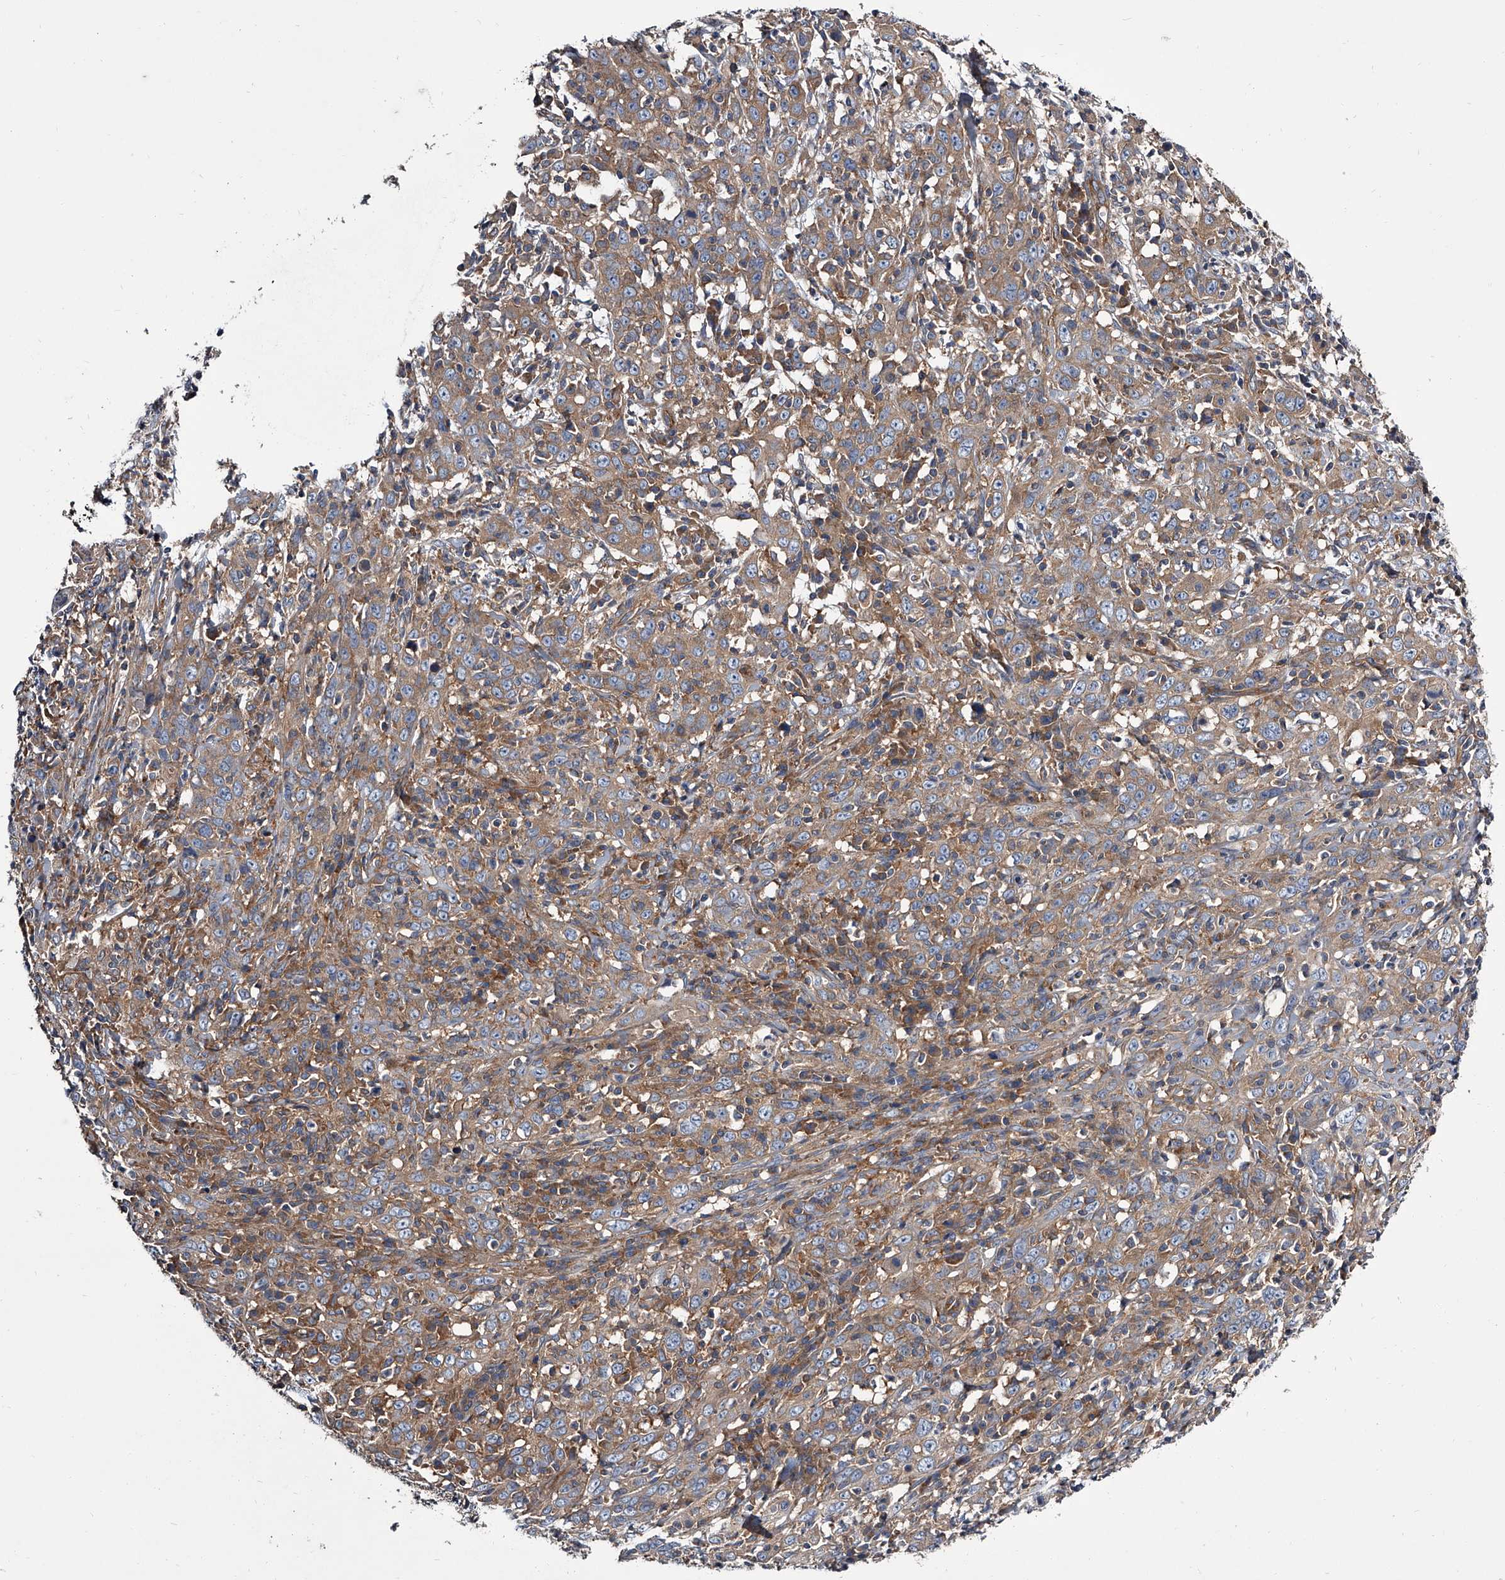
{"staining": {"intensity": "weak", "quantity": "25%-75%", "location": "cytoplasmic/membranous"}, "tissue": "cervical cancer", "cell_type": "Tumor cells", "image_type": "cancer", "snomed": [{"axis": "morphology", "description": "Squamous cell carcinoma, NOS"}, {"axis": "topography", "description": "Cervix"}], "caption": "The immunohistochemical stain highlights weak cytoplasmic/membranous positivity in tumor cells of cervical cancer (squamous cell carcinoma) tissue.", "gene": "GAPVD1", "patient": {"sex": "female", "age": 46}}